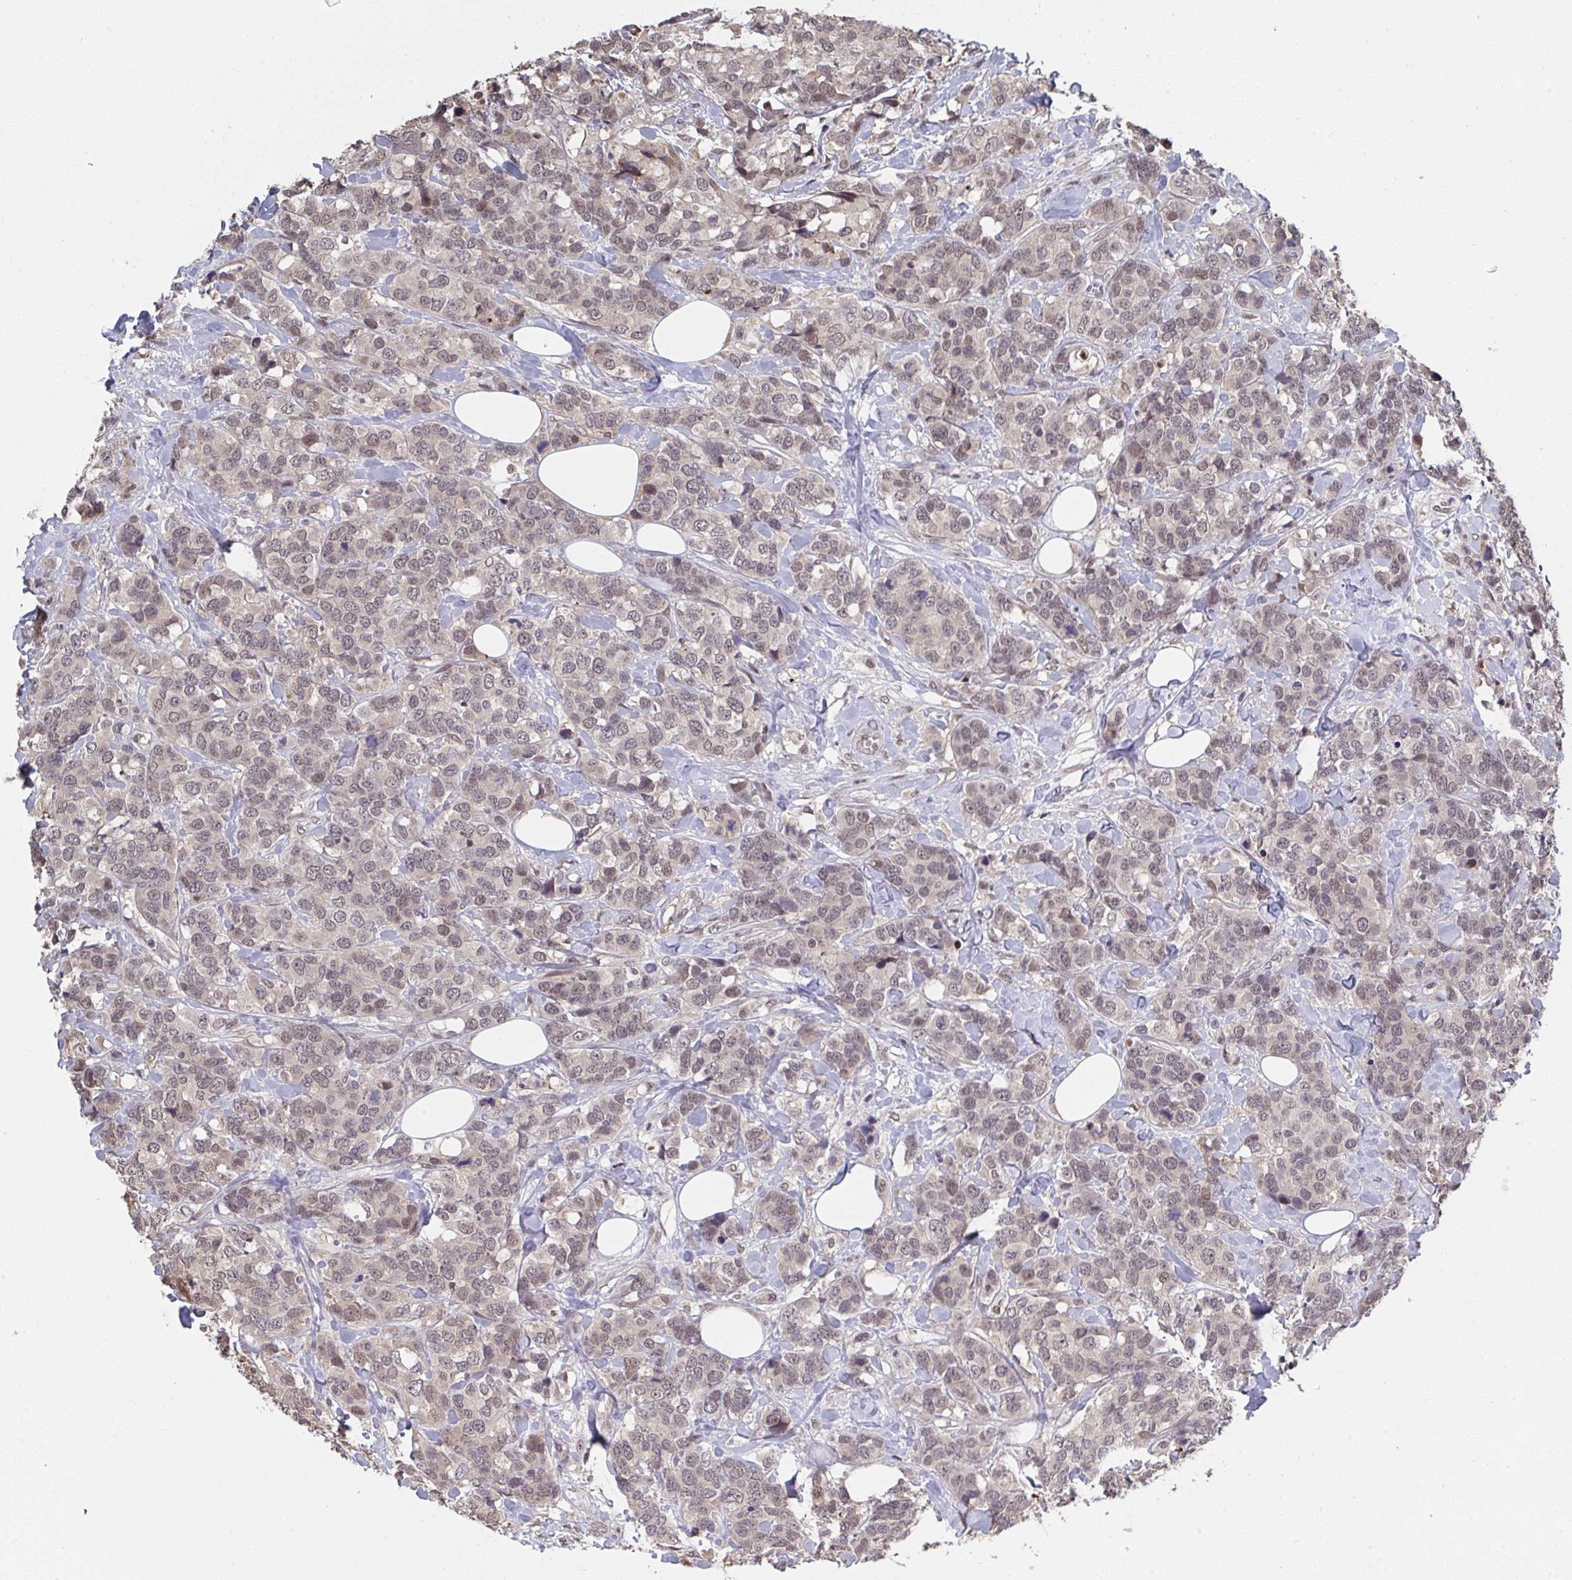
{"staining": {"intensity": "weak", "quantity": ">75%", "location": "nuclear"}, "tissue": "breast cancer", "cell_type": "Tumor cells", "image_type": "cancer", "snomed": [{"axis": "morphology", "description": "Lobular carcinoma"}, {"axis": "topography", "description": "Breast"}], "caption": "This micrograph demonstrates breast cancer (lobular carcinoma) stained with immunohistochemistry (IHC) to label a protein in brown. The nuclear of tumor cells show weak positivity for the protein. Nuclei are counter-stained blue.", "gene": "JMJD1C", "patient": {"sex": "female", "age": 59}}